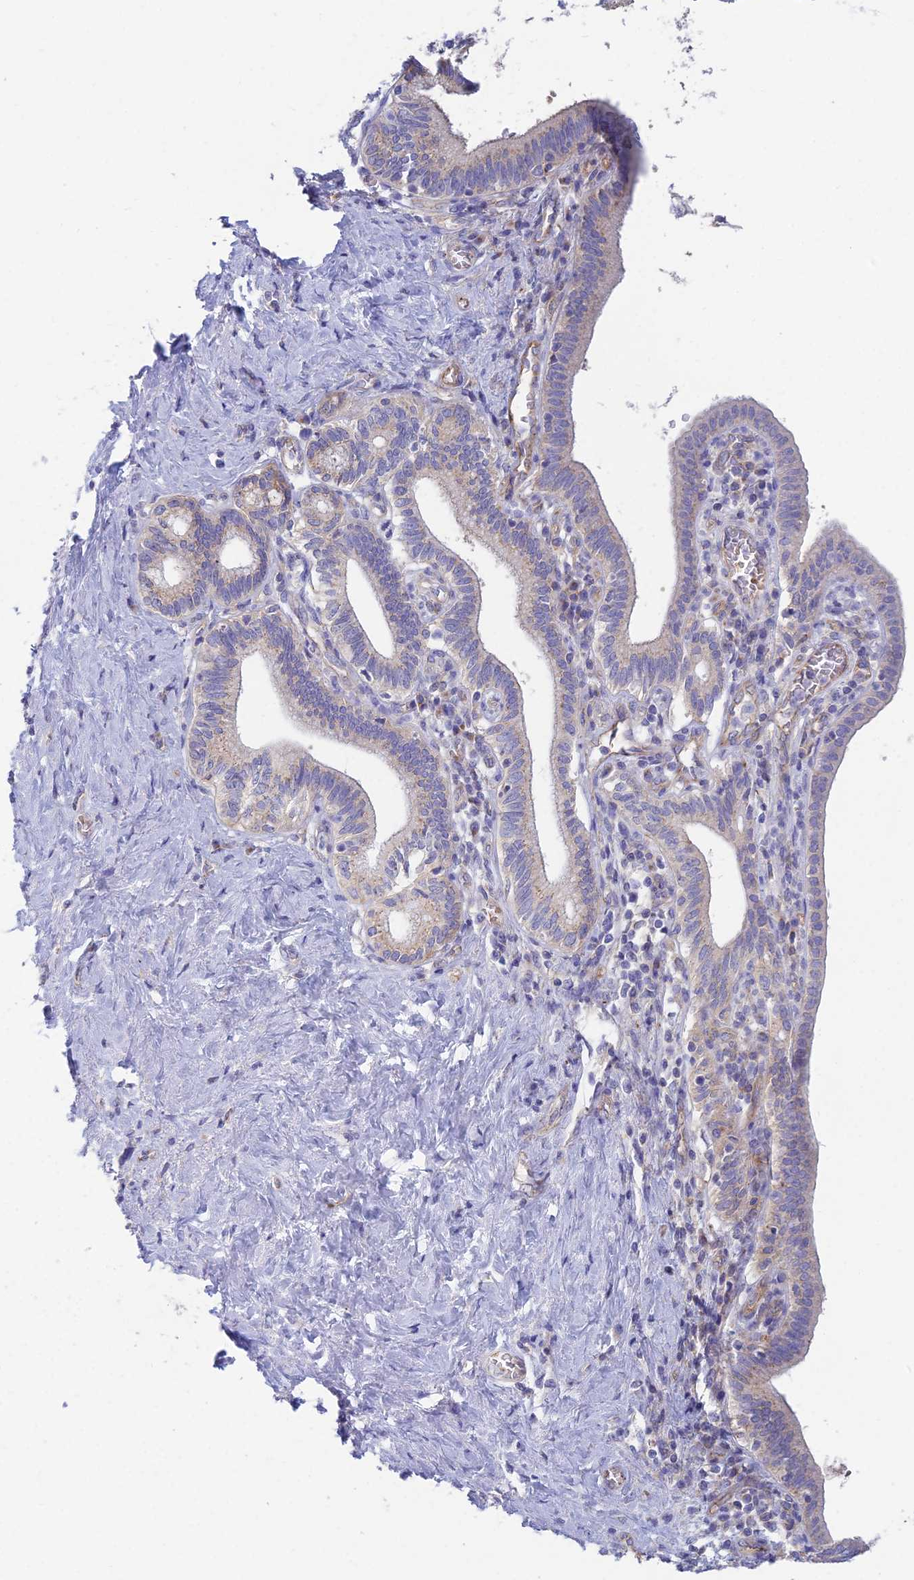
{"staining": {"intensity": "moderate", "quantity": "<25%", "location": "cytoplasmic/membranous"}, "tissue": "pancreatic cancer", "cell_type": "Tumor cells", "image_type": "cancer", "snomed": [{"axis": "morphology", "description": "Adenocarcinoma, NOS"}, {"axis": "topography", "description": "Pancreas"}], "caption": "Tumor cells exhibit low levels of moderate cytoplasmic/membranous positivity in approximately <25% of cells in adenocarcinoma (pancreatic).", "gene": "ZNF564", "patient": {"sex": "female", "age": 73}}